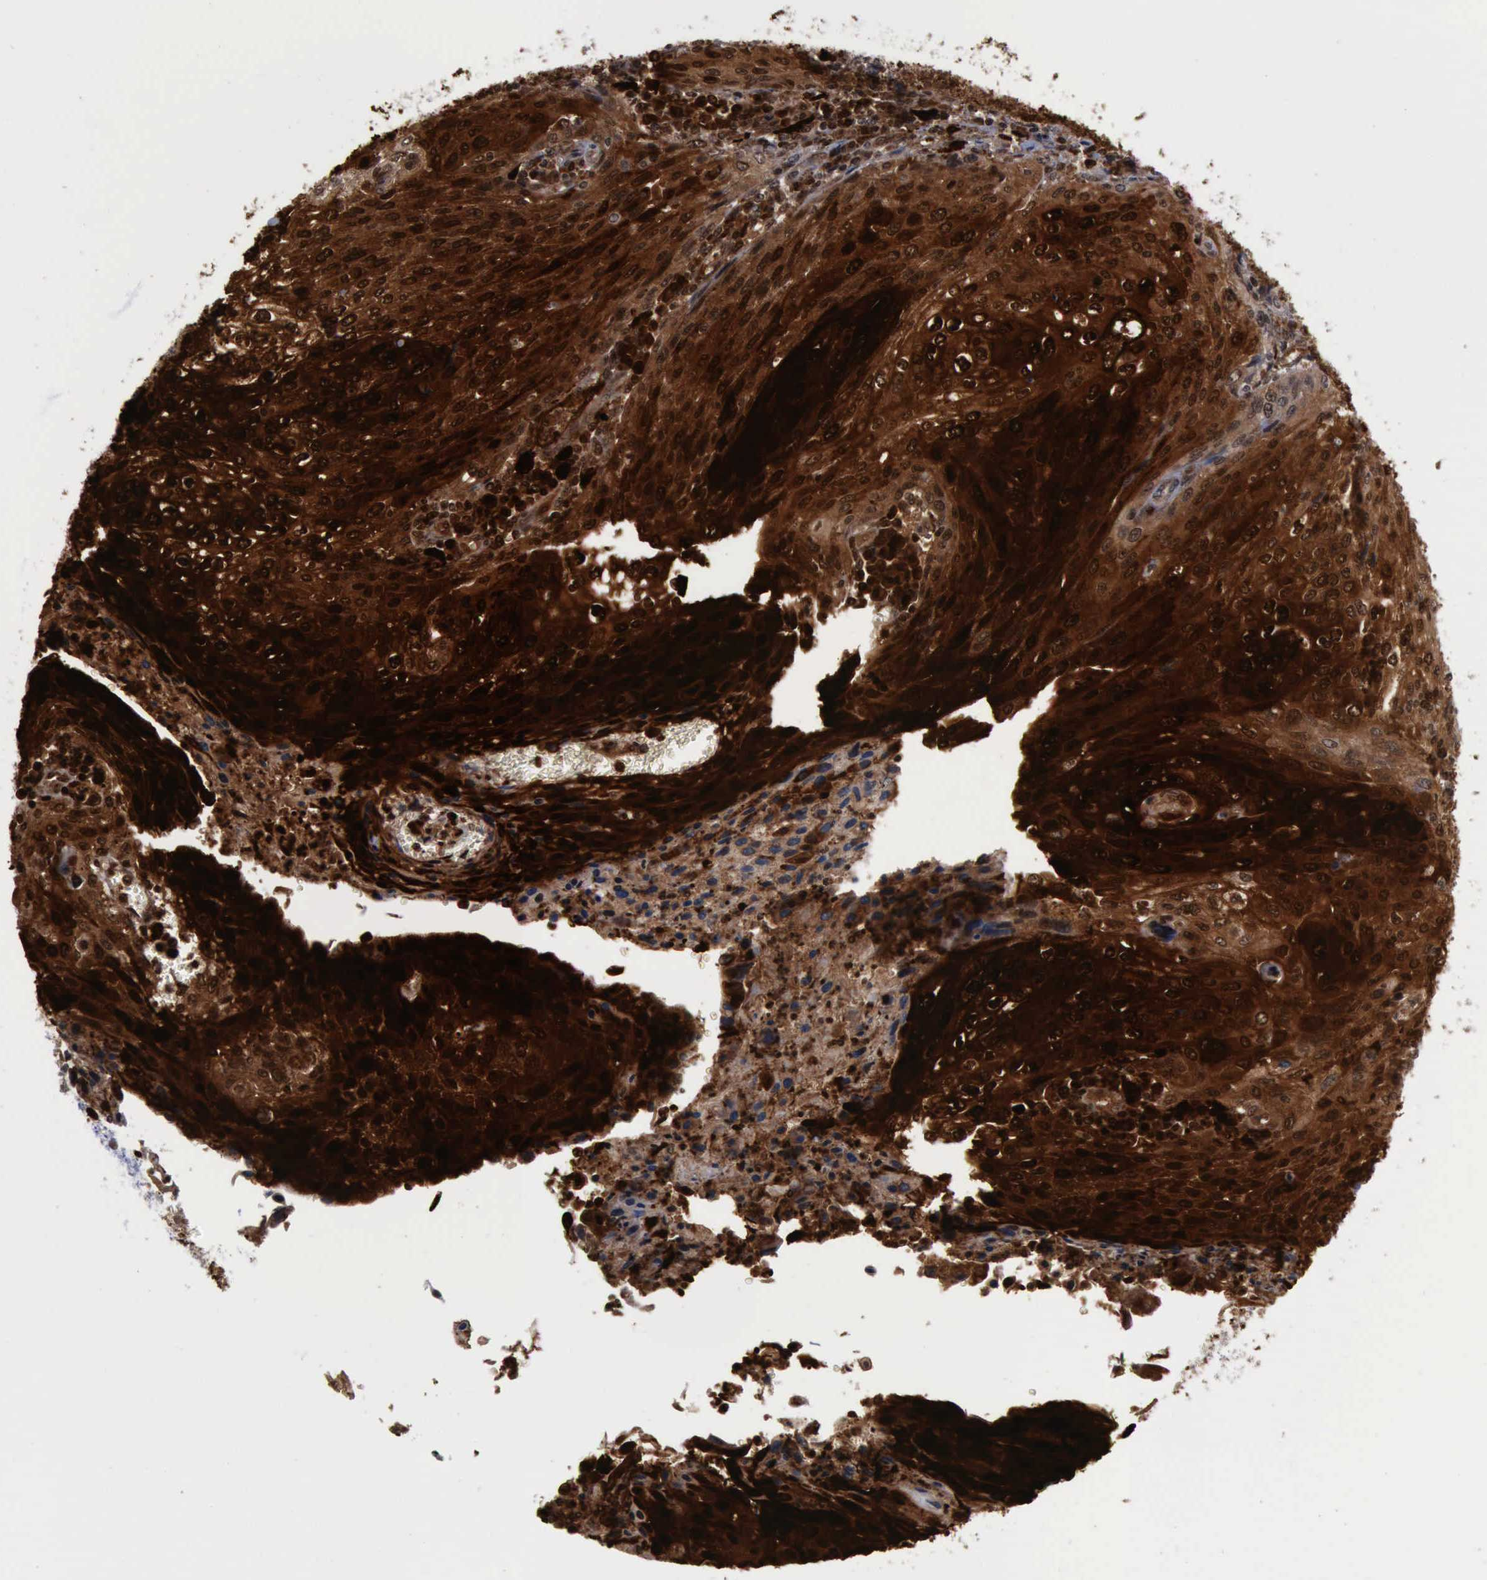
{"staining": {"intensity": "strong", "quantity": ">75%", "location": "cytoplasmic/membranous"}, "tissue": "cervical cancer", "cell_type": "Tumor cells", "image_type": "cancer", "snomed": [{"axis": "morphology", "description": "Squamous cell carcinoma, NOS"}, {"axis": "topography", "description": "Cervix"}], "caption": "An image showing strong cytoplasmic/membranous expression in approximately >75% of tumor cells in squamous cell carcinoma (cervical), as visualized by brown immunohistochemical staining.", "gene": "CSTA", "patient": {"sex": "female", "age": 32}}